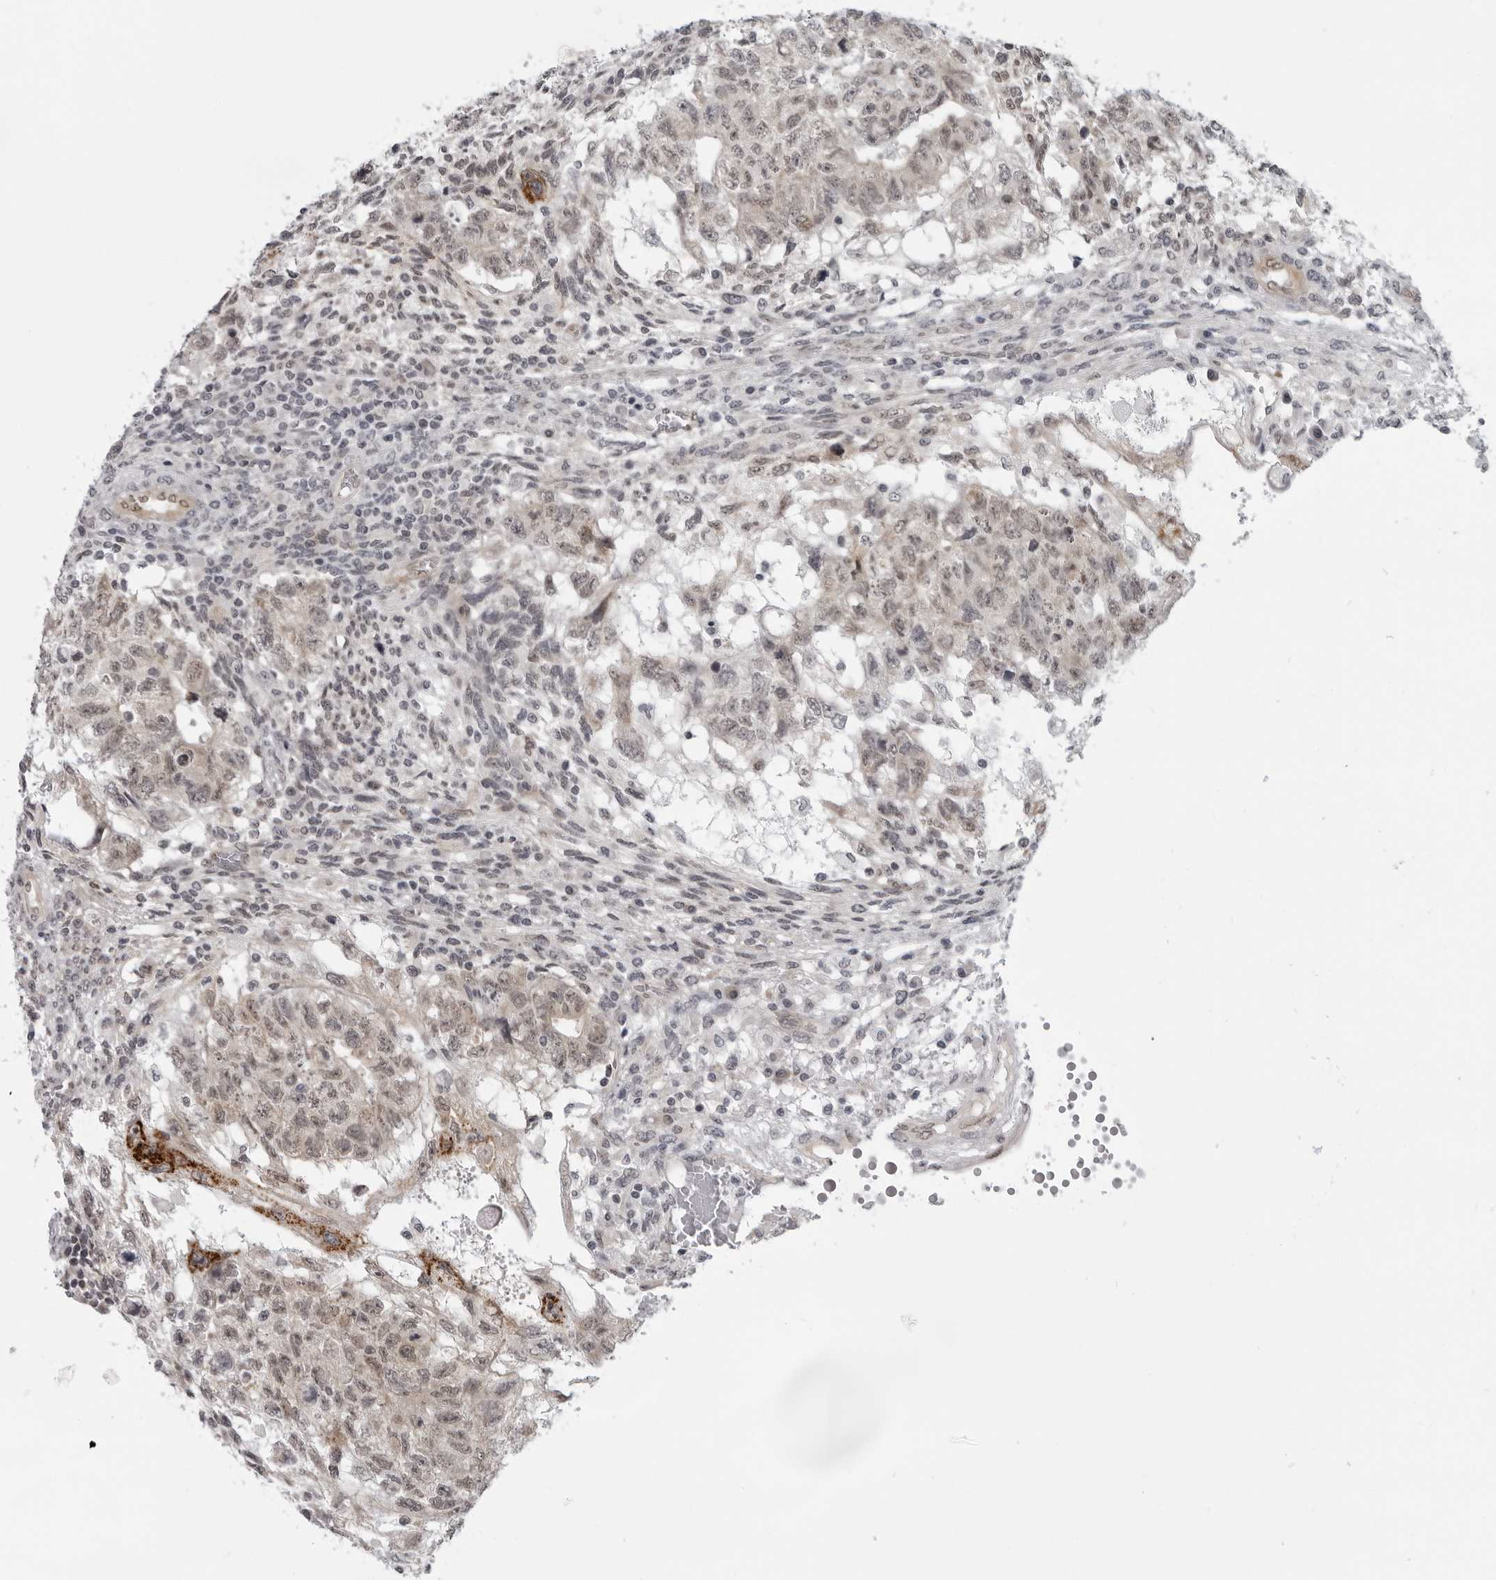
{"staining": {"intensity": "weak", "quantity": ">75%", "location": "nuclear"}, "tissue": "testis cancer", "cell_type": "Tumor cells", "image_type": "cancer", "snomed": [{"axis": "morphology", "description": "Normal tissue, NOS"}, {"axis": "morphology", "description": "Carcinoma, Embryonal, NOS"}, {"axis": "topography", "description": "Testis"}], "caption": "Protein positivity by immunohistochemistry (IHC) displays weak nuclear positivity in approximately >75% of tumor cells in testis embryonal carcinoma.", "gene": "MAPK12", "patient": {"sex": "male", "age": 36}}